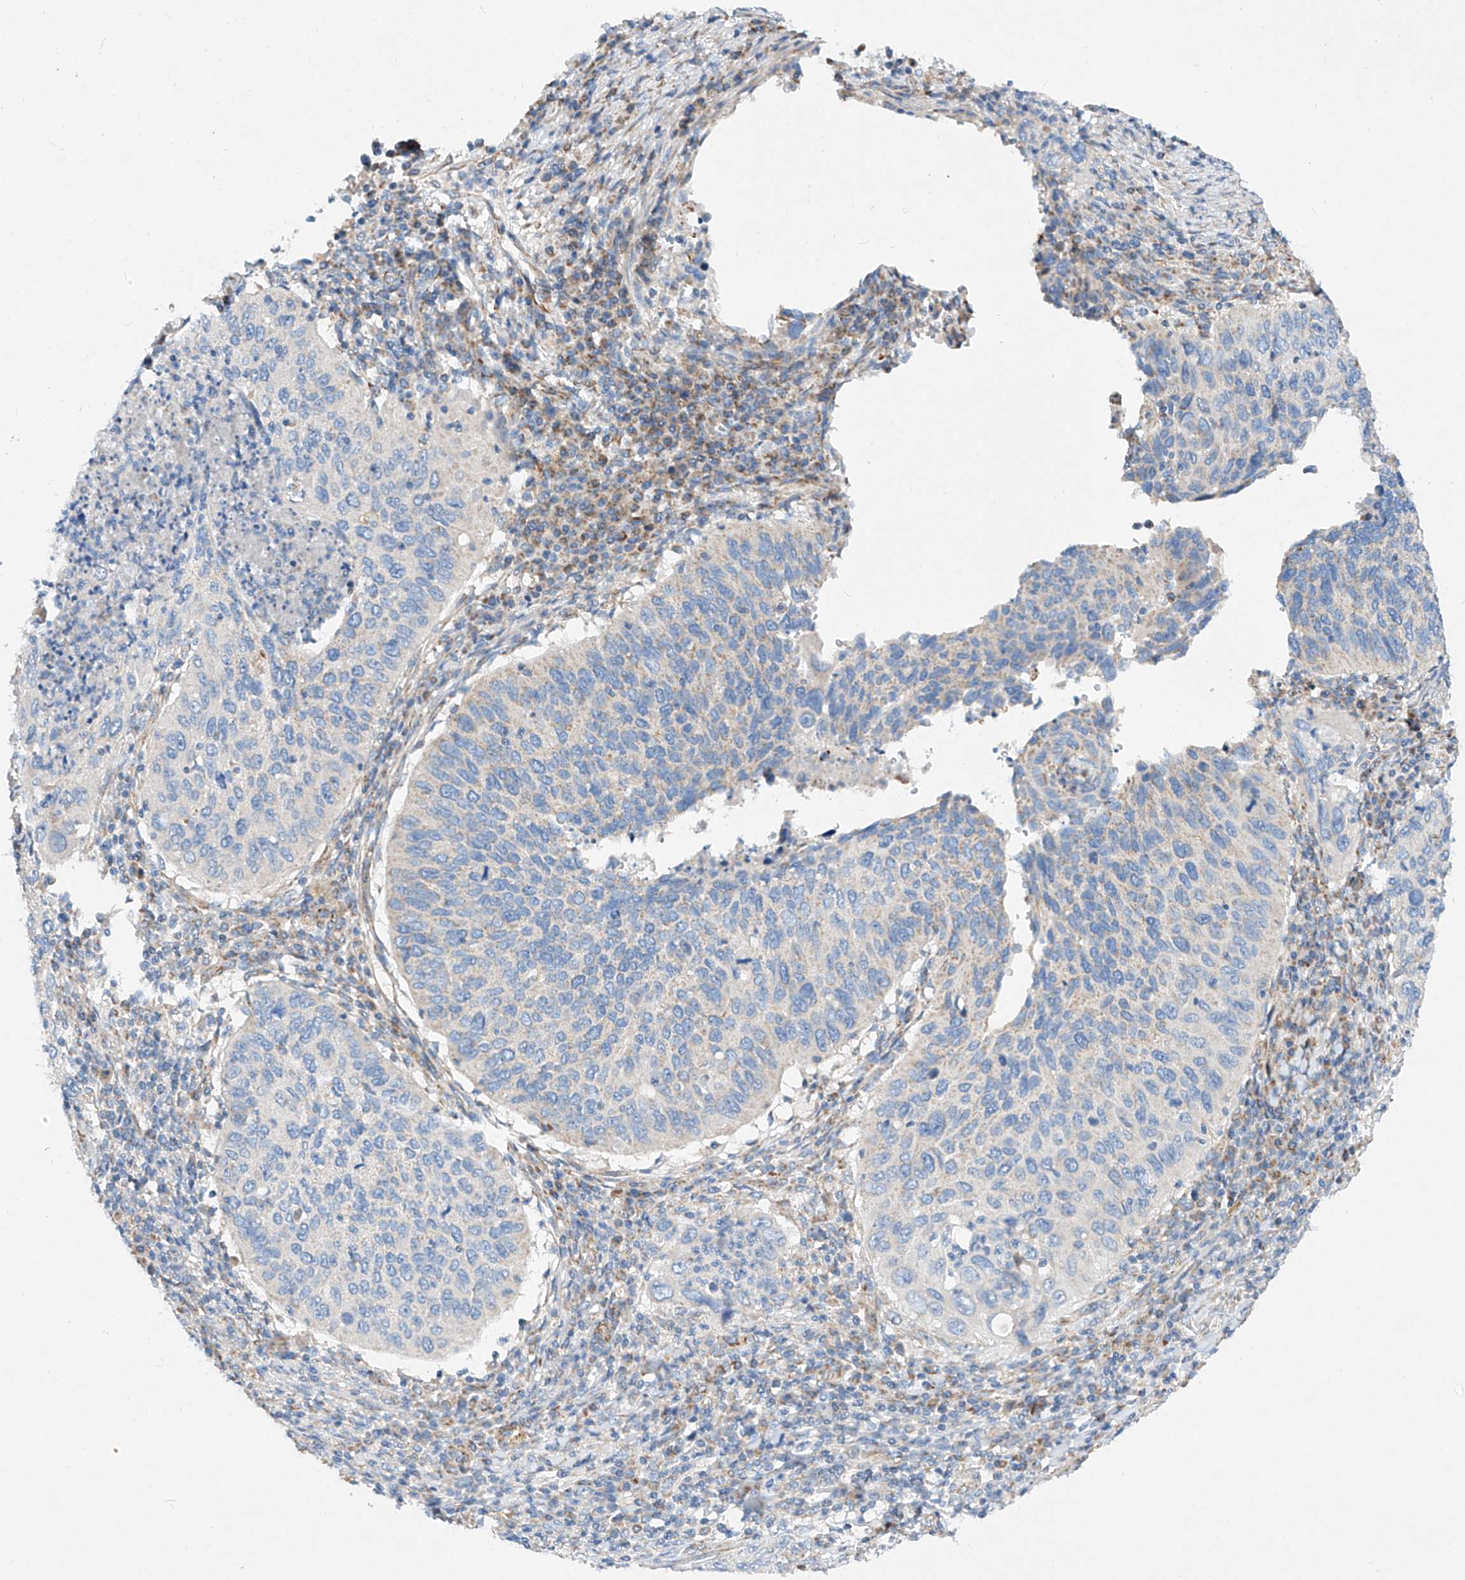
{"staining": {"intensity": "negative", "quantity": "none", "location": "none"}, "tissue": "cervical cancer", "cell_type": "Tumor cells", "image_type": "cancer", "snomed": [{"axis": "morphology", "description": "Squamous cell carcinoma, NOS"}, {"axis": "topography", "description": "Cervix"}], "caption": "This micrograph is of cervical cancer (squamous cell carcinoma) stained with IHC to label a protein in brown with the nuclei are counter-stained blue. There is no expression in tumor cells.", "gene": "CST9", "patient": {"sex": "female", "age": 38}}